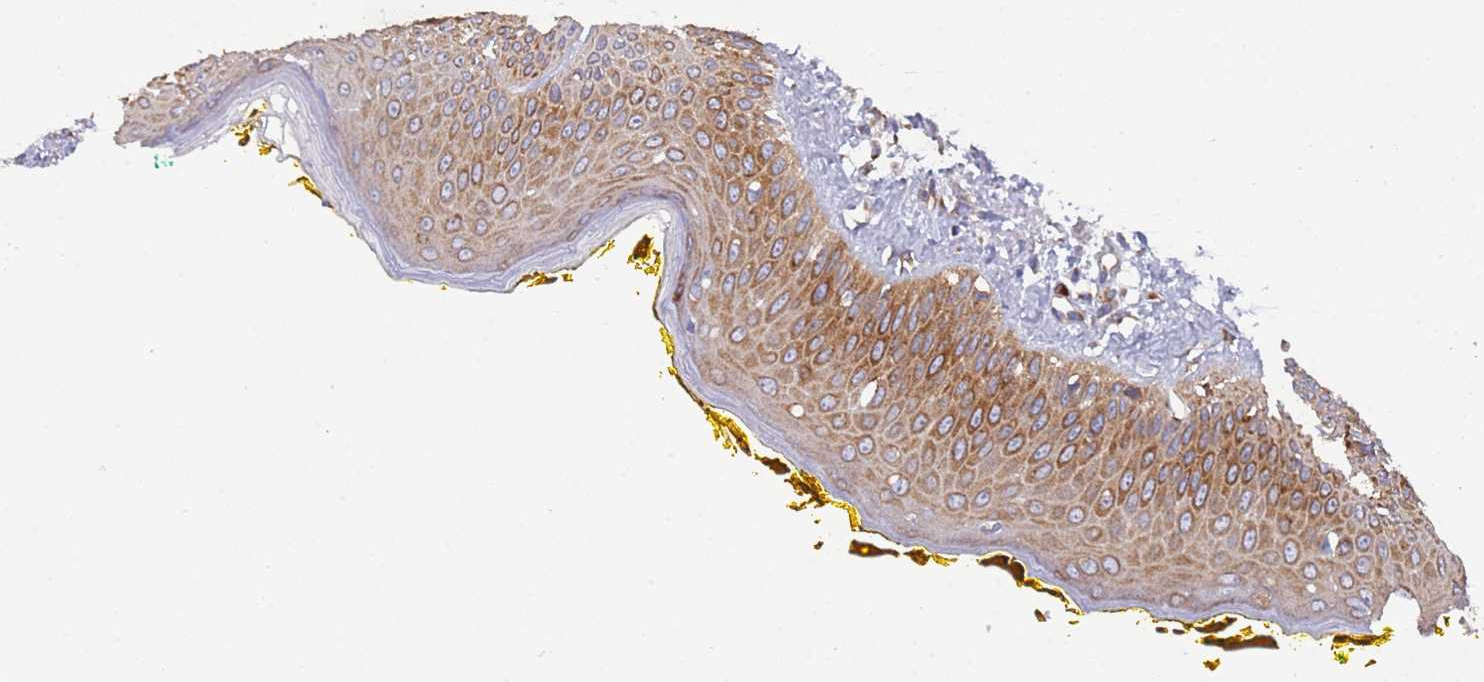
{"staining": {"intensity": "strong", "quantity": "25%-75%", "location": "cytoplasmic/membranous"}, "tissue": "oral mucosa", "cell_type": "Squamous epithelial cells", "image_type": "normal", "snomed": [{"axis": "morphology", "description": "Normal tissue, NOS"}, {"axis": "topography", "description": "Oral tissue"}], "caption": "A high amount of strong cytoplasmic/membranous positivity is present in approximately 25%-75% of squamous epithelial cells in unremarkable oral mucosa. (brown staining indicates protein expression, while blue staining denotes nuclei).", "gene": "ENSG00000286098", "patient": {"sex": "female", "age": 70}}